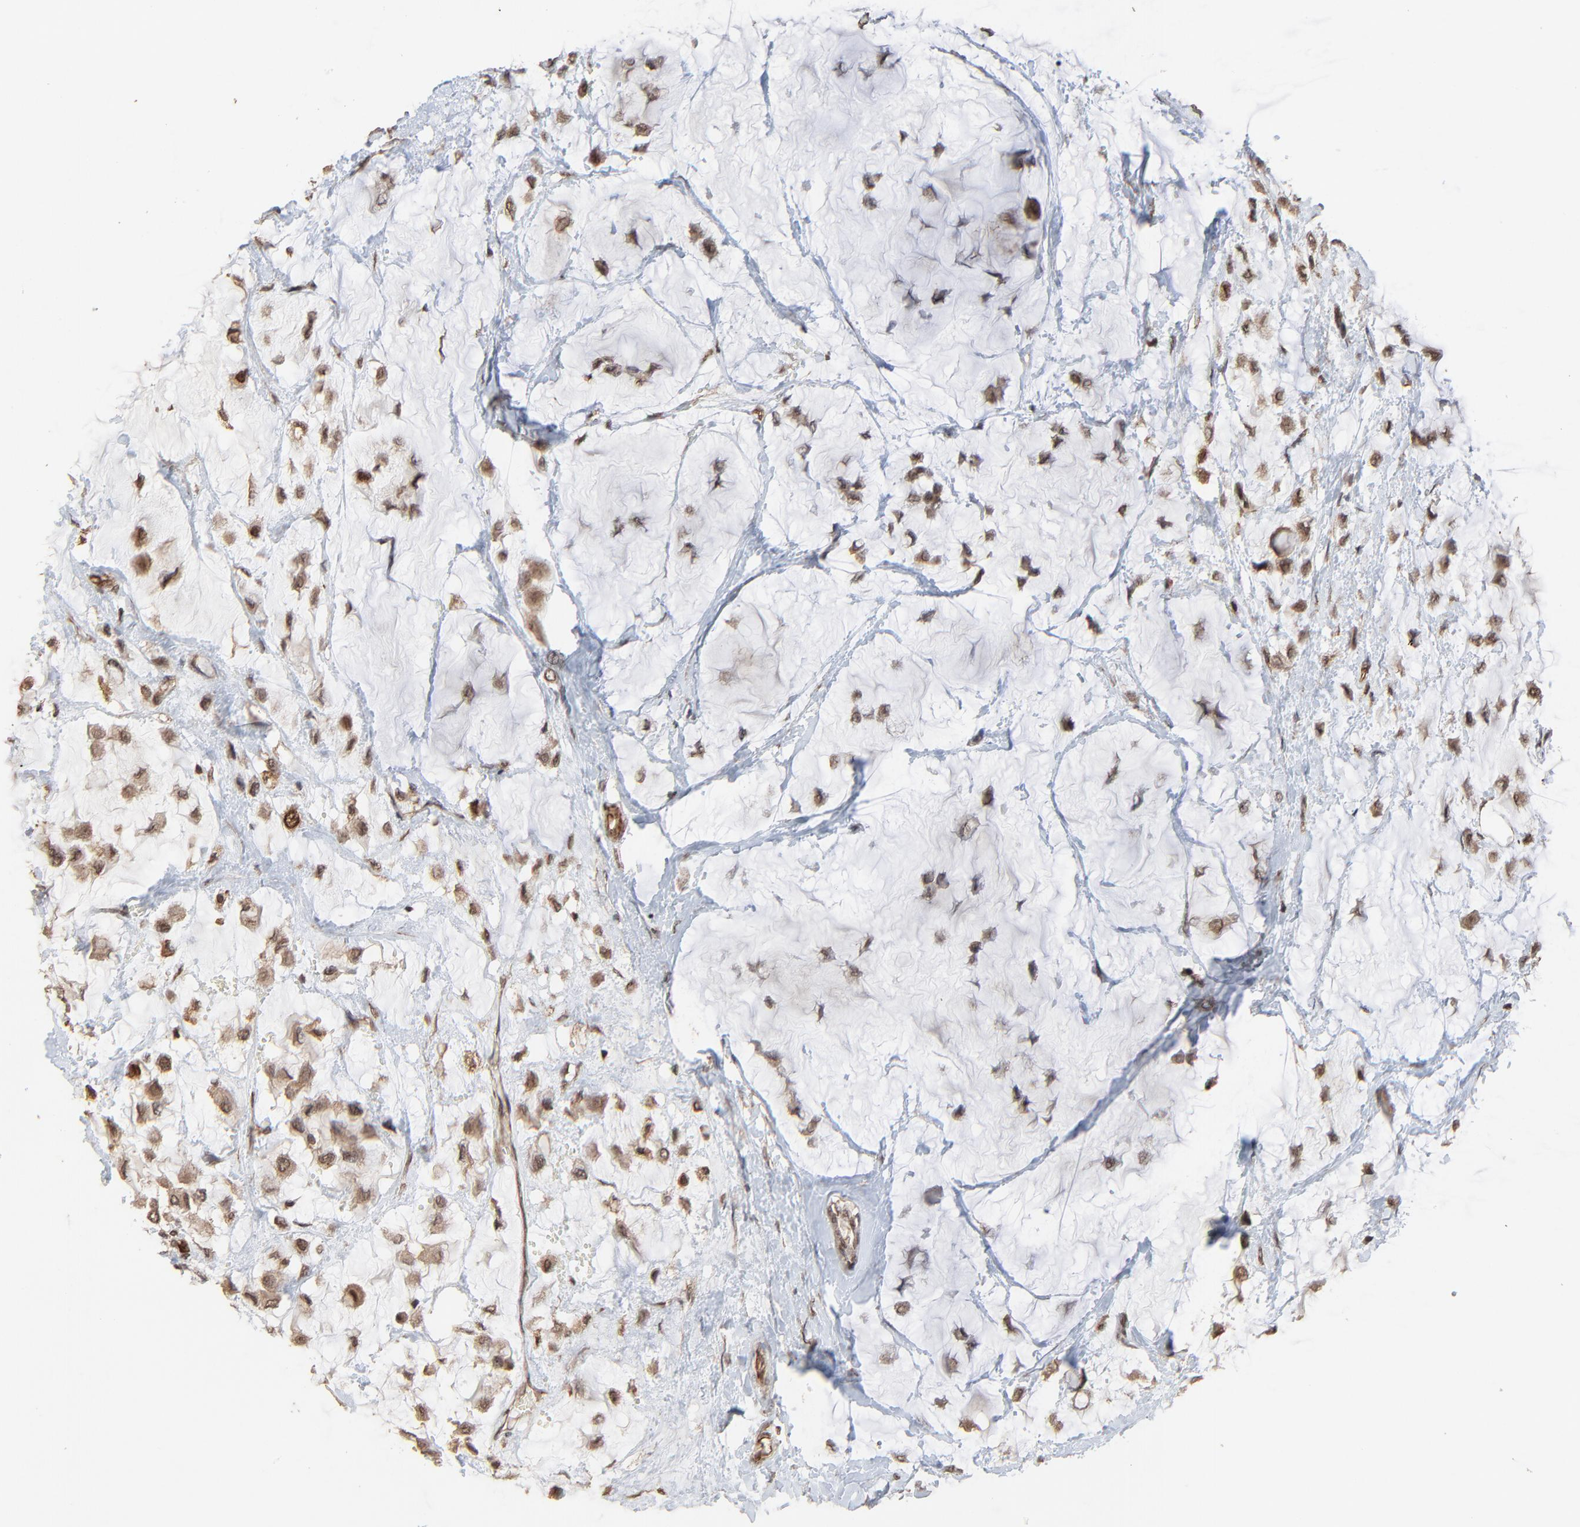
{"staining": {"intensity": "weak", "quantity": ">75%", "location": "cytoplasmic/membranous,nuclear"}, "tissue": "breast cancer", "cell_type": "Tumor cells", "image_type": "cancer", "snomed": [{"axis": "morphology", "description": "Lobular carcinoma"}, {"axis": "topography", "description": "Breast"}], "caption": "This micrograph demonstrates immunohistochemistry (IHC) staining of breast lobular carcinoma, with low weak cytoplasmic/membranous and nuclear staining in approximately >75% of tumor cells.", "gene": "FAM227A", "patient": {"sex": "female", "age": 85}}